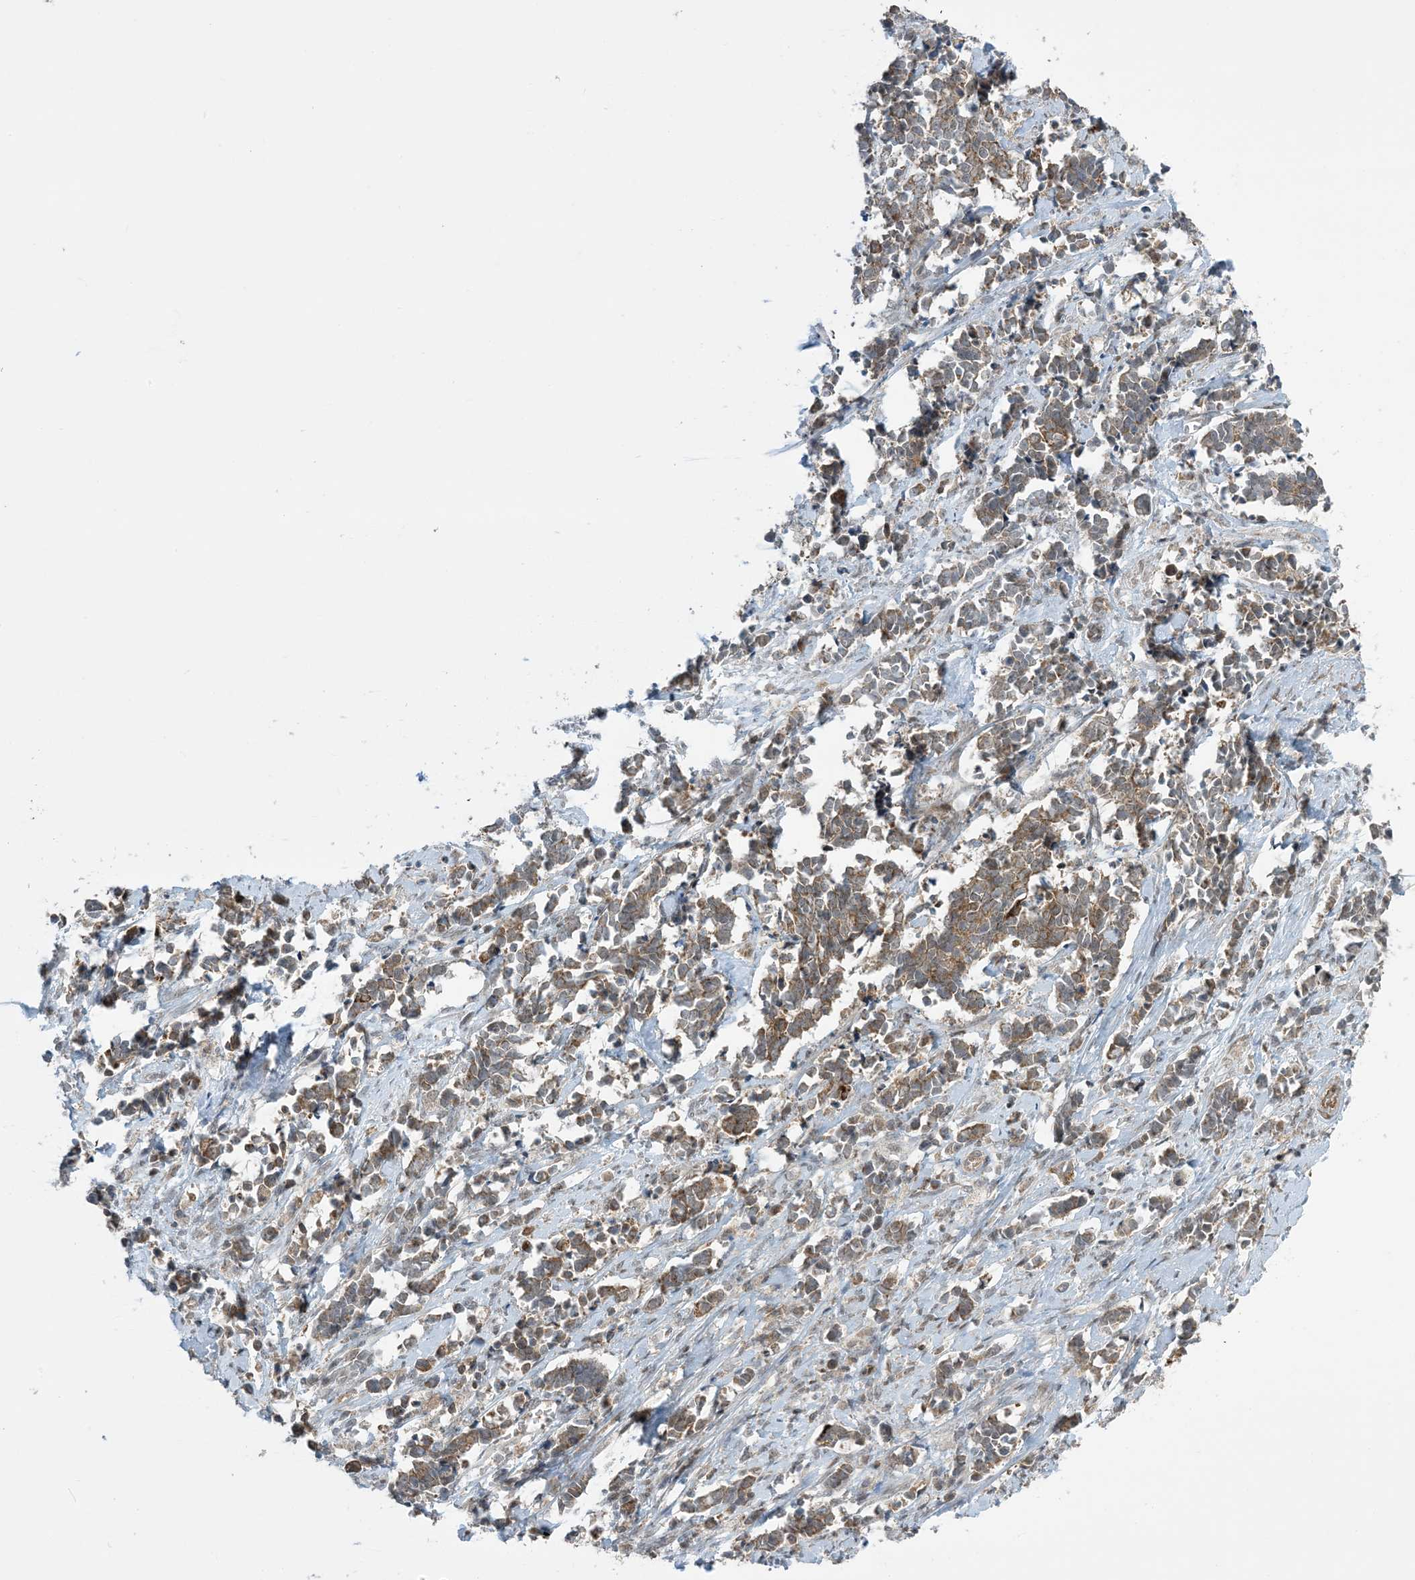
{"staining": {"intensity": "moderate", "quantity": ">75%", "location": "cytoplasmic/membranous"}, "tissue": "cervical cancer", "cell_type": "Tumor cells", "image_type": "cancer", "snomed": [{"axis": "morphology", "description": "Normal tissue, NOS"}, {"axis": "morphology", "description": "Squamous cell carcinoma, NOS"}, {"axis": "topography", "description": "Cervix"}], "caption": "Immunohistochemical staining of squamous cell carcinoma (cervical) displays medium levels of moderate cytoplasmic/membranous protein staining in about >75% of tumor cells. (DAB IHC, brown staining for protein, blue staining for nuclei).", "gene": "PHLDB2", "patient": {"sex": "female", "age": 35}}